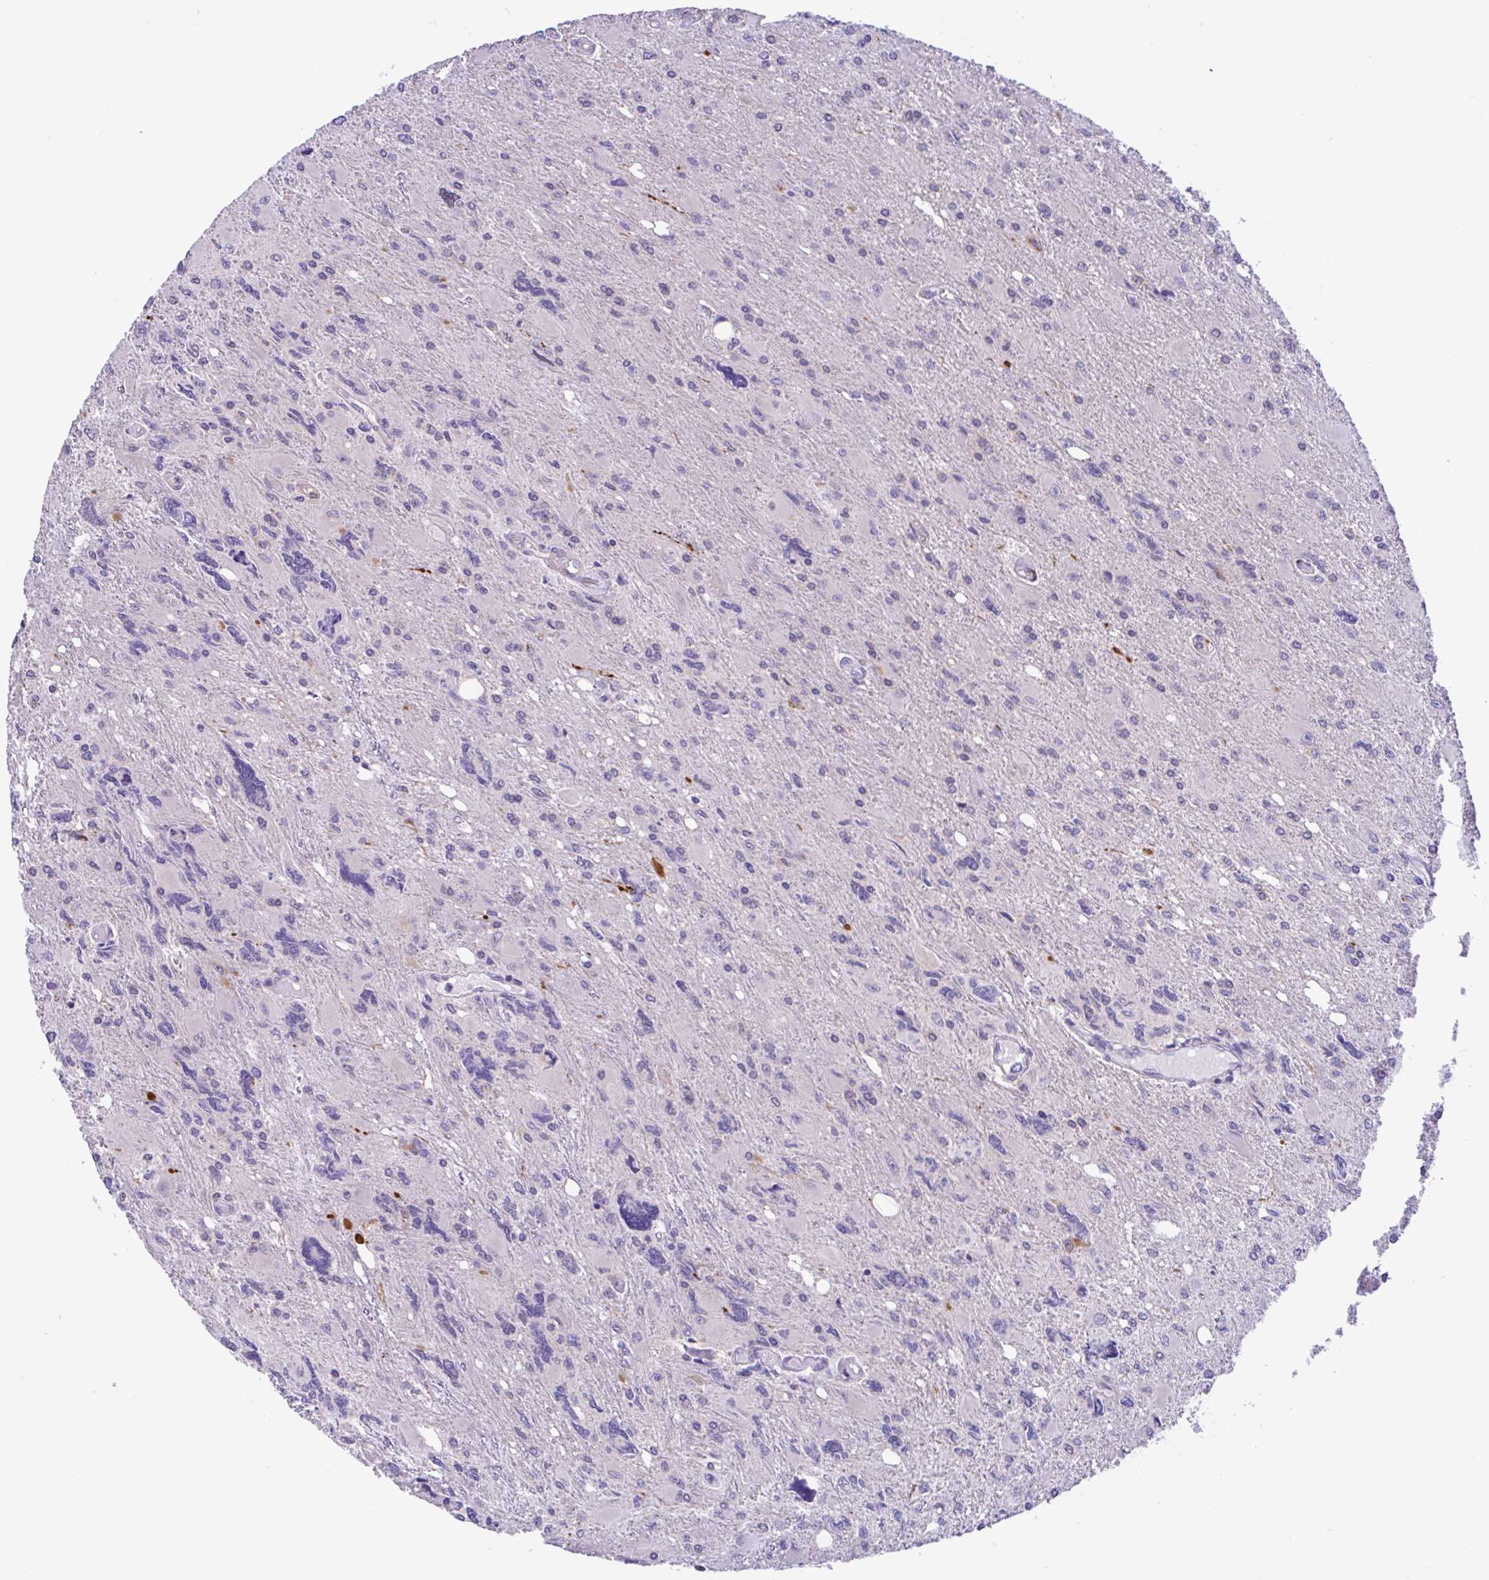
{"staining": {"intensity": "negative", "quantity": "none", "location": "none"}, "tissue": "glioma", "cell_type": "Tumor cells", "image_type": "cancer", "snomed": [{"axis": "morphology", "description": "Glioma, malignant, High grade"}, {"axis": "topography", "description": "Brain"}], "caption": "Protein analysis of malignant high-grade glioma displays no significant expression in tumor cells.", "gene": "ANO4", "patient": {"sex": "male", "age": 67}}